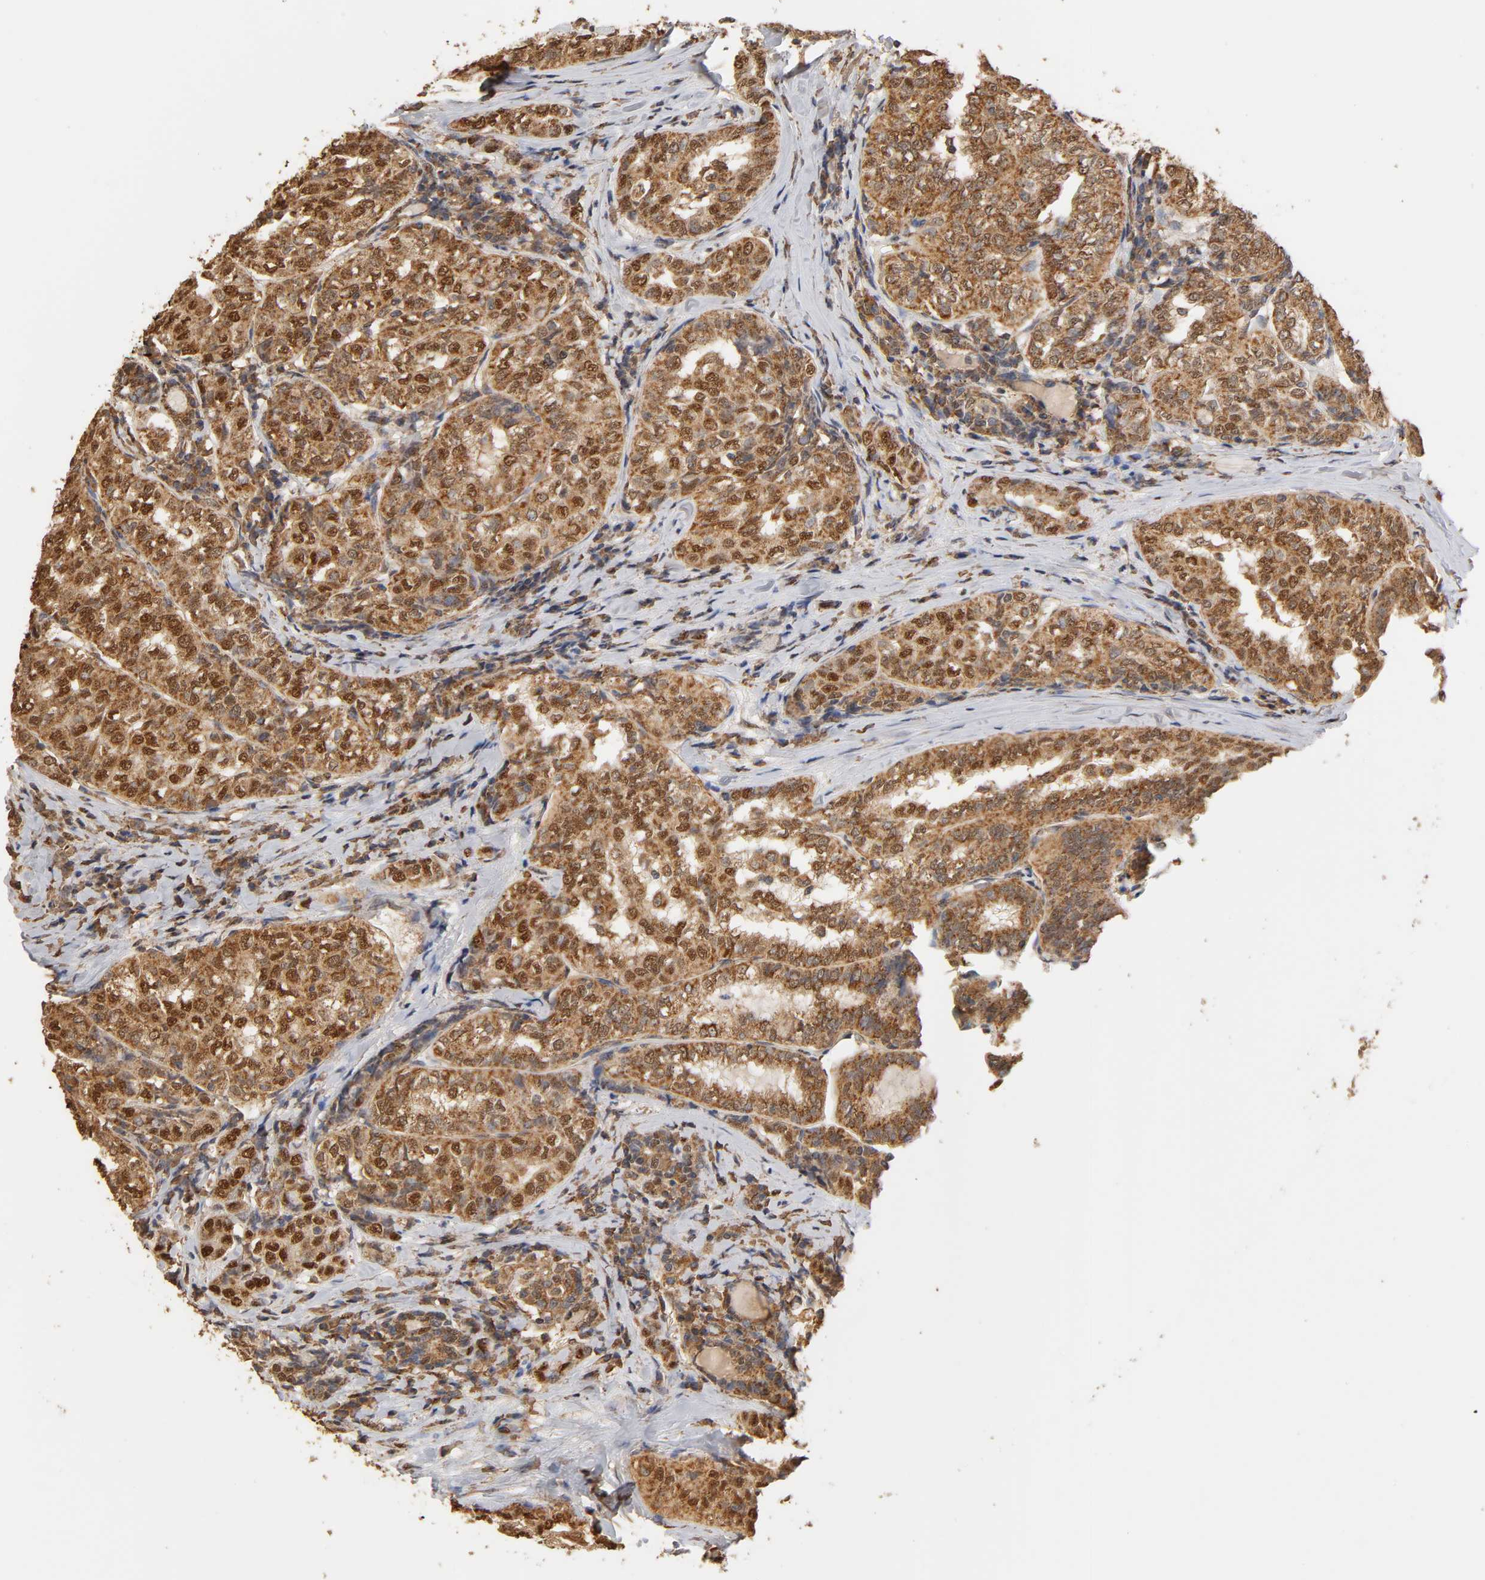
{"staining": {"intensity": "strong", "quantity": ">75%", "location": "cytoplasmic/membranous"}, "tissue": "thyroid cancer", "cell_type": "Tumor cells", "image_type": "cancer", "snomed": [{"axis": "morphology", "description": "Papillary adenocarcinoma, NOS"}, {"axis": "topography", "description": "Thyroid gland"}], "caption": "The photomicrograph demonstrates a brown stain indicating the presence of a protein in the cytoplasmic/membranous of tumor cells in thyroid cancer.", "gene": "PKN1", "patient": {"sex": "female", "age": 30}}